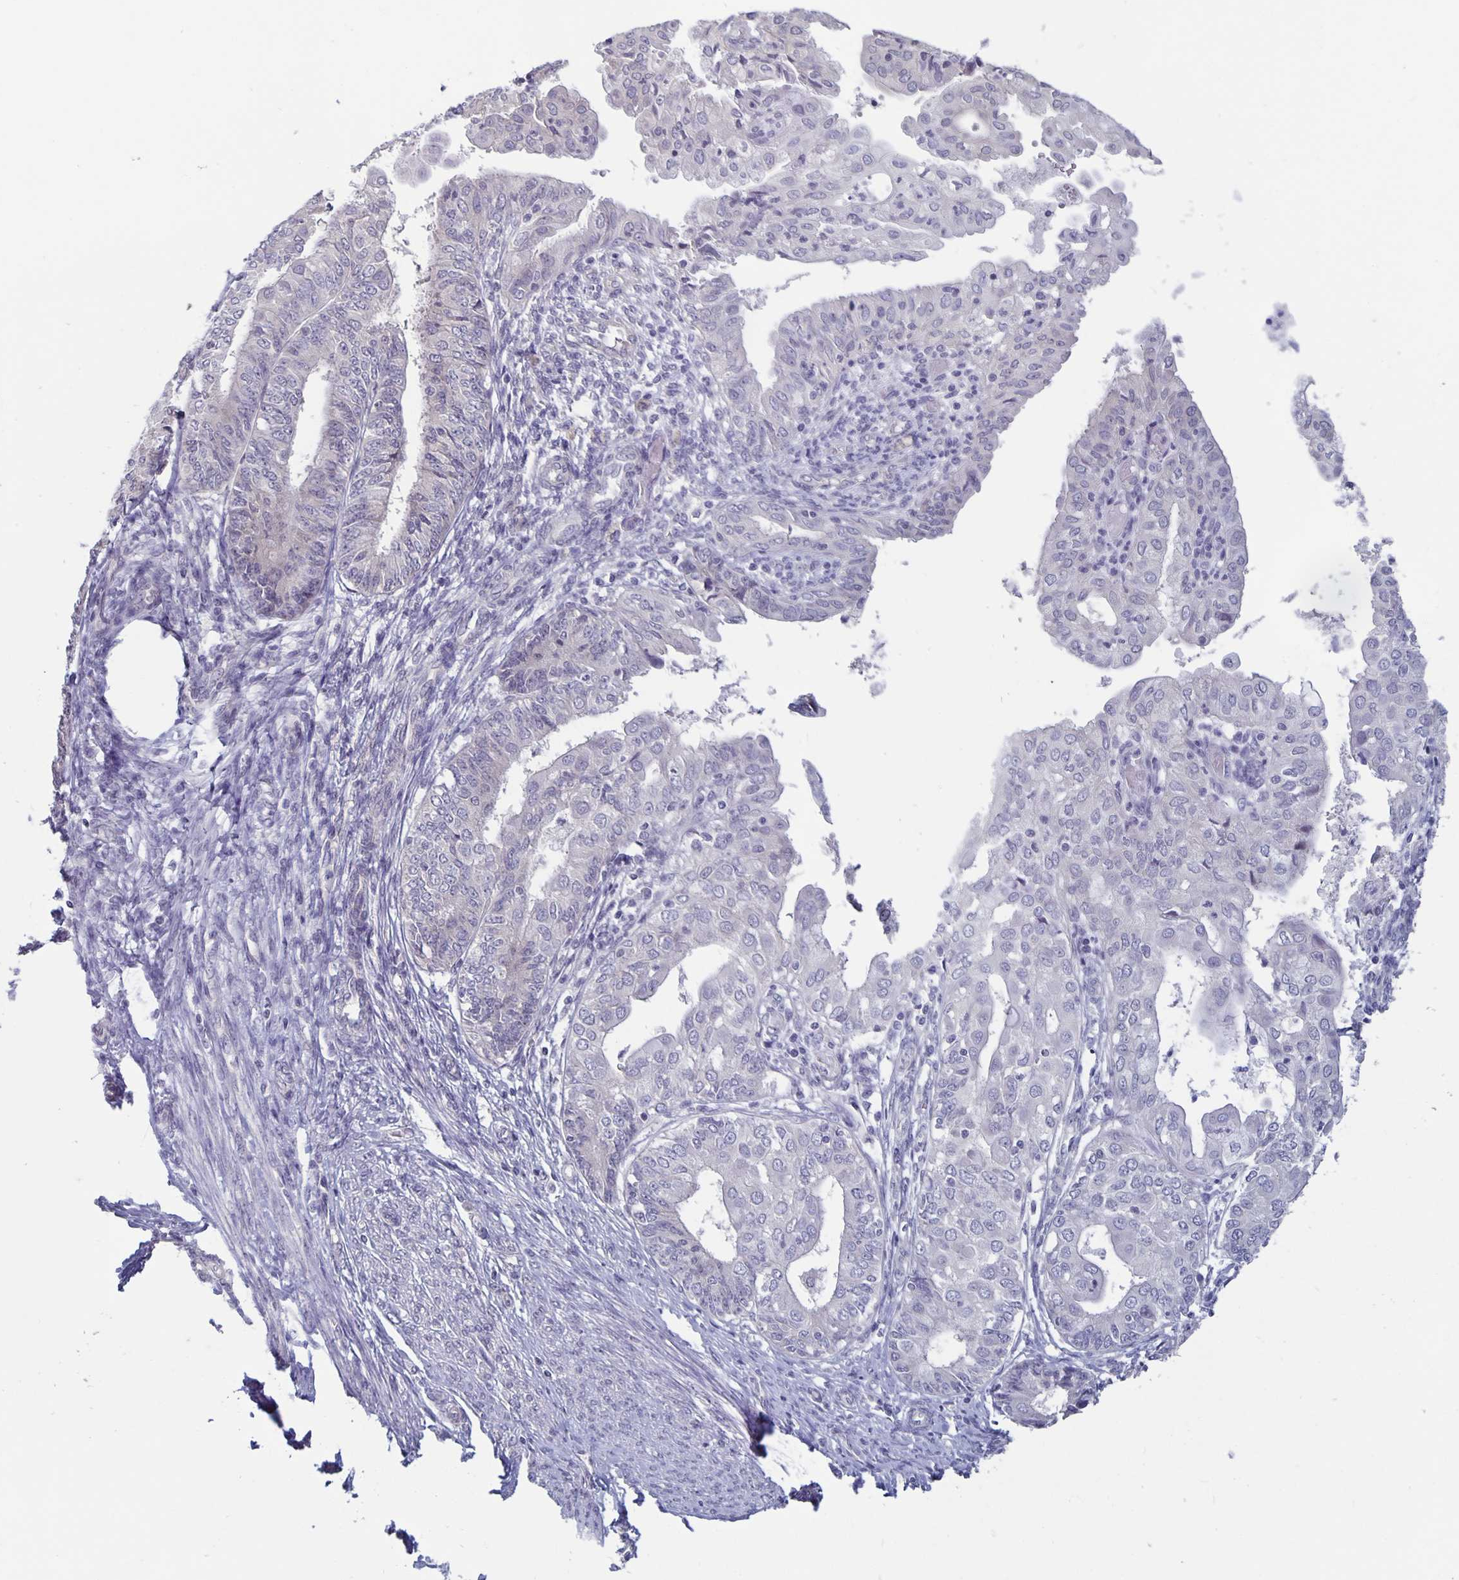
{"staining": {"intensity": "negative", "quantity": "none", "location": "none"}, "tissue": "endometrial cancer", "cell_type": "Tumor cells", "image_type": "cancer", "snomed": [{"axis": "morphology", "description": "Adenocarcinoma, NOS"}, {"axis": "topography", "description": "Endometrium"}], "caption": "High magnification brightfield microscopy of endometrial adenocarcinoma stained with DAB (3,3'-diaminobenzidine) (brown) and counterstained with hematoxylin (blue): tumor cells show no significant expression. (Immunohistochemistry, brightfield microscopy, high magnification).", "gene": "PLCB3", "patient": {"sex": "female", "age": 68}}